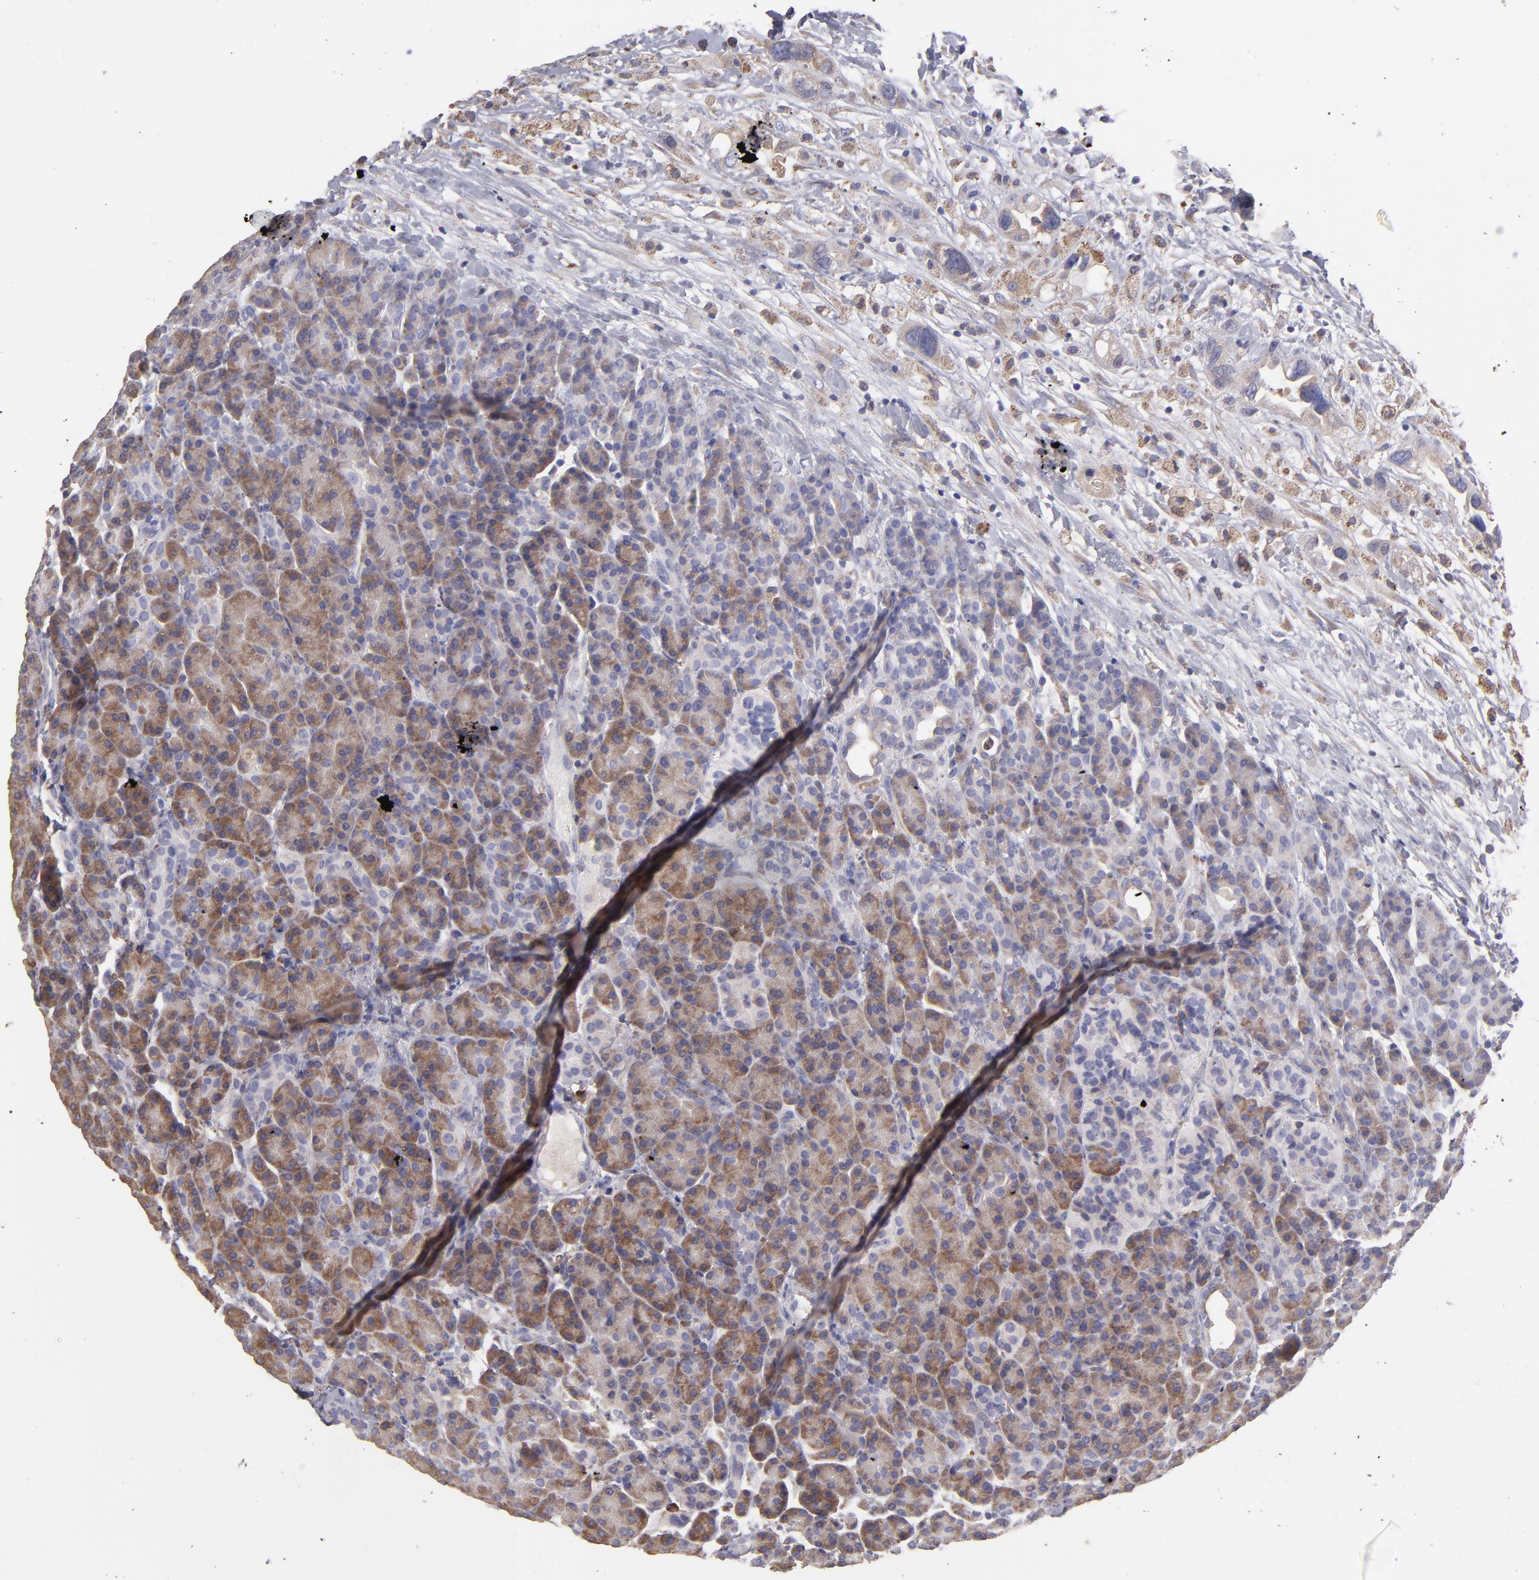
{"staining": {"intensity": "moderate", "quantity": ">75%", "location": "cytoplasmic/membranous"}, "tissue": "pancreas", "cell_type": "Exocrine glandular cells", "image_type": "normal", "snomed": [{"axis": "morphology", "description": "Normal tissue, NOS"}, {"axis": "topography", "description": "Pancreas"}], "caption": "A histopathology image of human pancreas stained for a protein exhibits moderate cytoplasmic/membranous brown staining in exocrine glandular cells. The staining is performed using DAB brown chromogen to label protein expression. The nuclei are counter-stained blue using hematoxylin.", "gene": "CALR", "patient": {"sex": "female", "age": 77}}